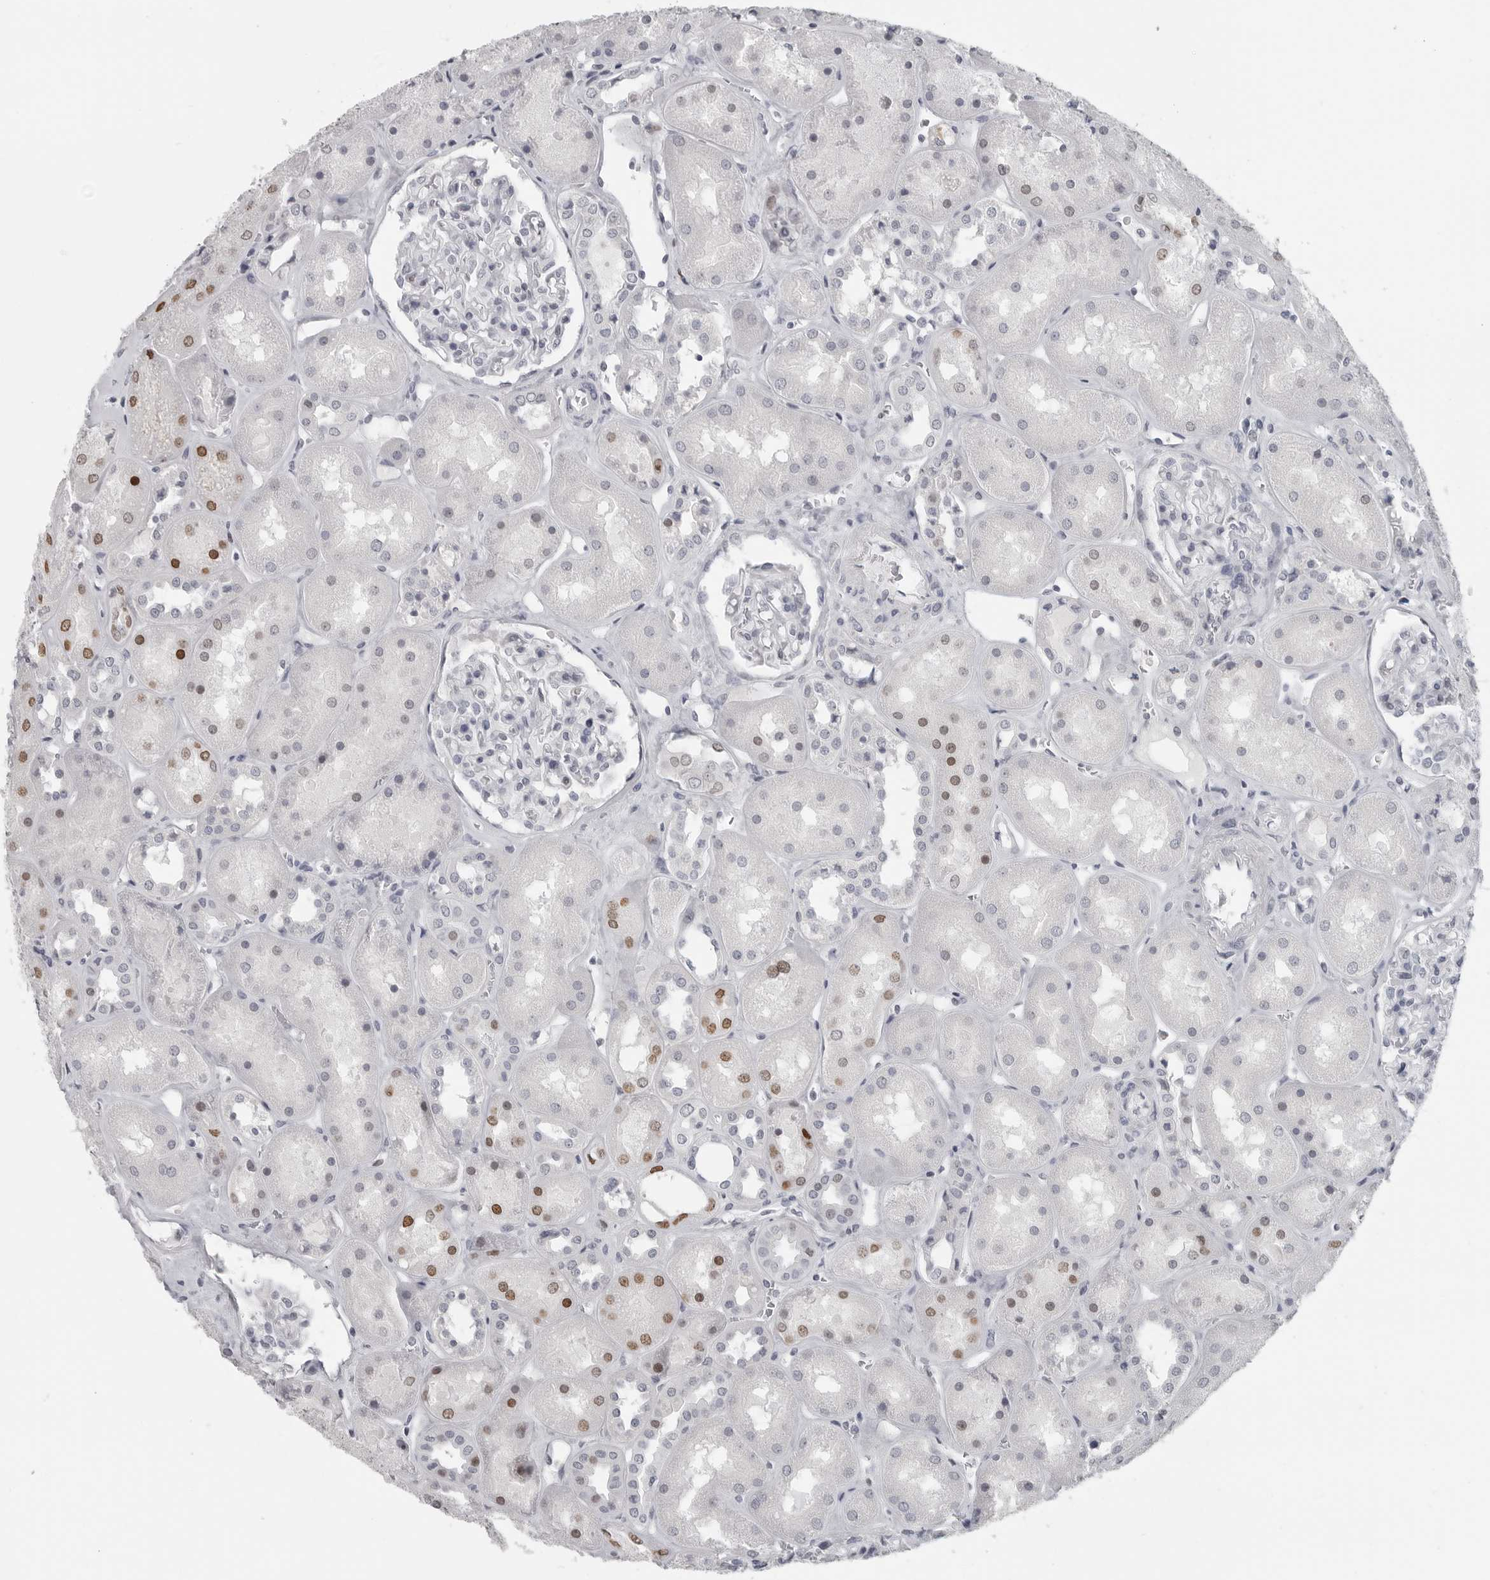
{"staining": {"intensity": "negative", "quantity": "none", "location": "none"}, "tissue": "kidney", "cell_type": "Cells in glomeruli", "image_type": "normal", "snomed": [{"axis": "morphology", "description": "Normal tissue, NOS"}, {"axis": "topography", "description": "Kidney"}], "caption": "Immunohistochemistry of normal human kidney exhibits no expression in cells in glomeruli.", "gene": "SATB2", "patient": {"sex": "male", "age": 70}}